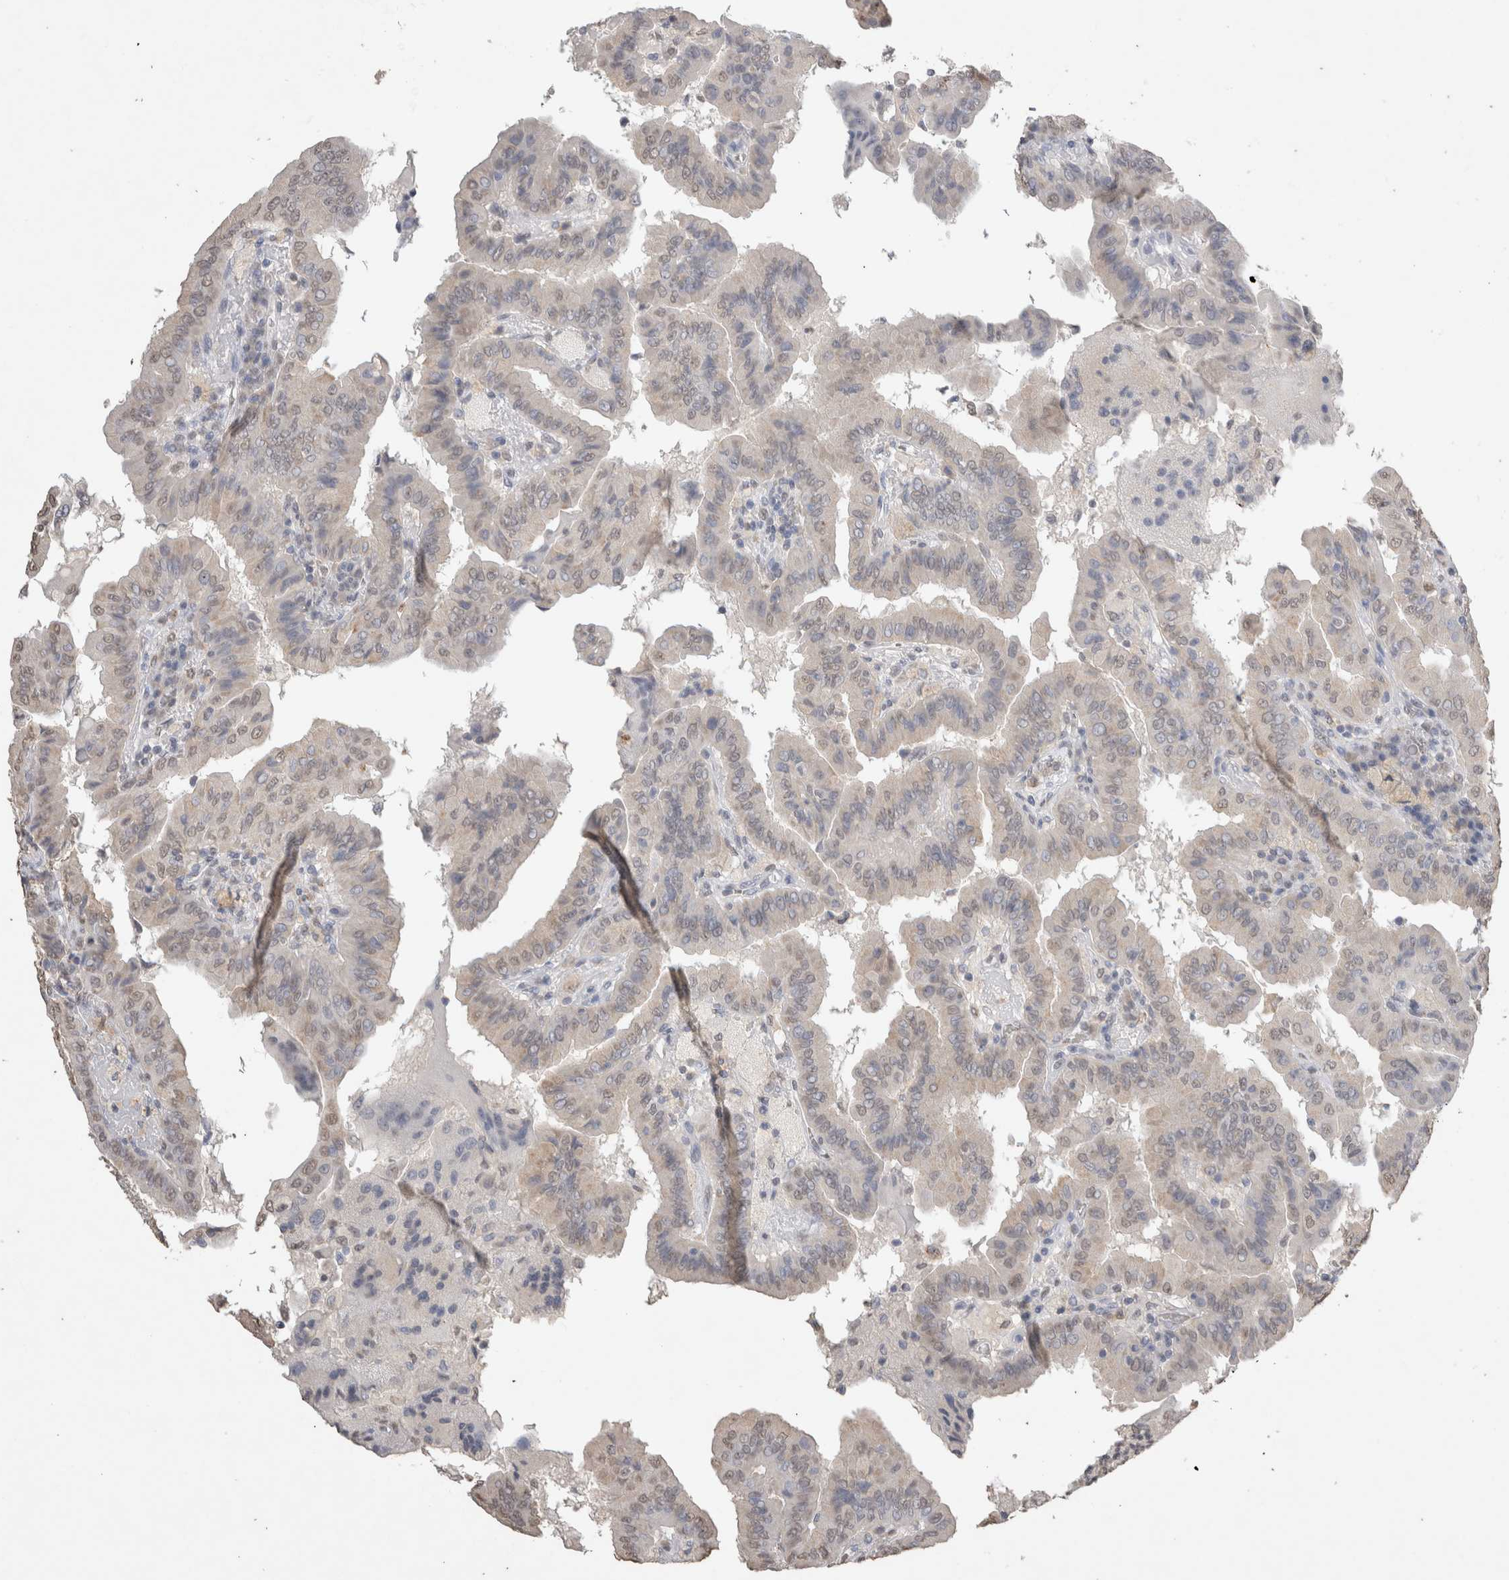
{"staining": {"intensity": "weak", "quantity": "<25%", "location": "nuclear"}, "tissue": "thyroid cancer", "cell_type": "Tumor cells", "image_type": "cancer", "snomed": [{"axis": "morphology", "description": "Papillary adenocarcinoma, NOS"}, {"axis": "topography", "description": "Thyroid gland"}], "caption": "A photomicrograph of human thyroid cancer (papillary adenocarcinoma) is negative for staining in tumor cells.", "gene": "LGALS2", "patient": {"sex": "male", "age": 33}}